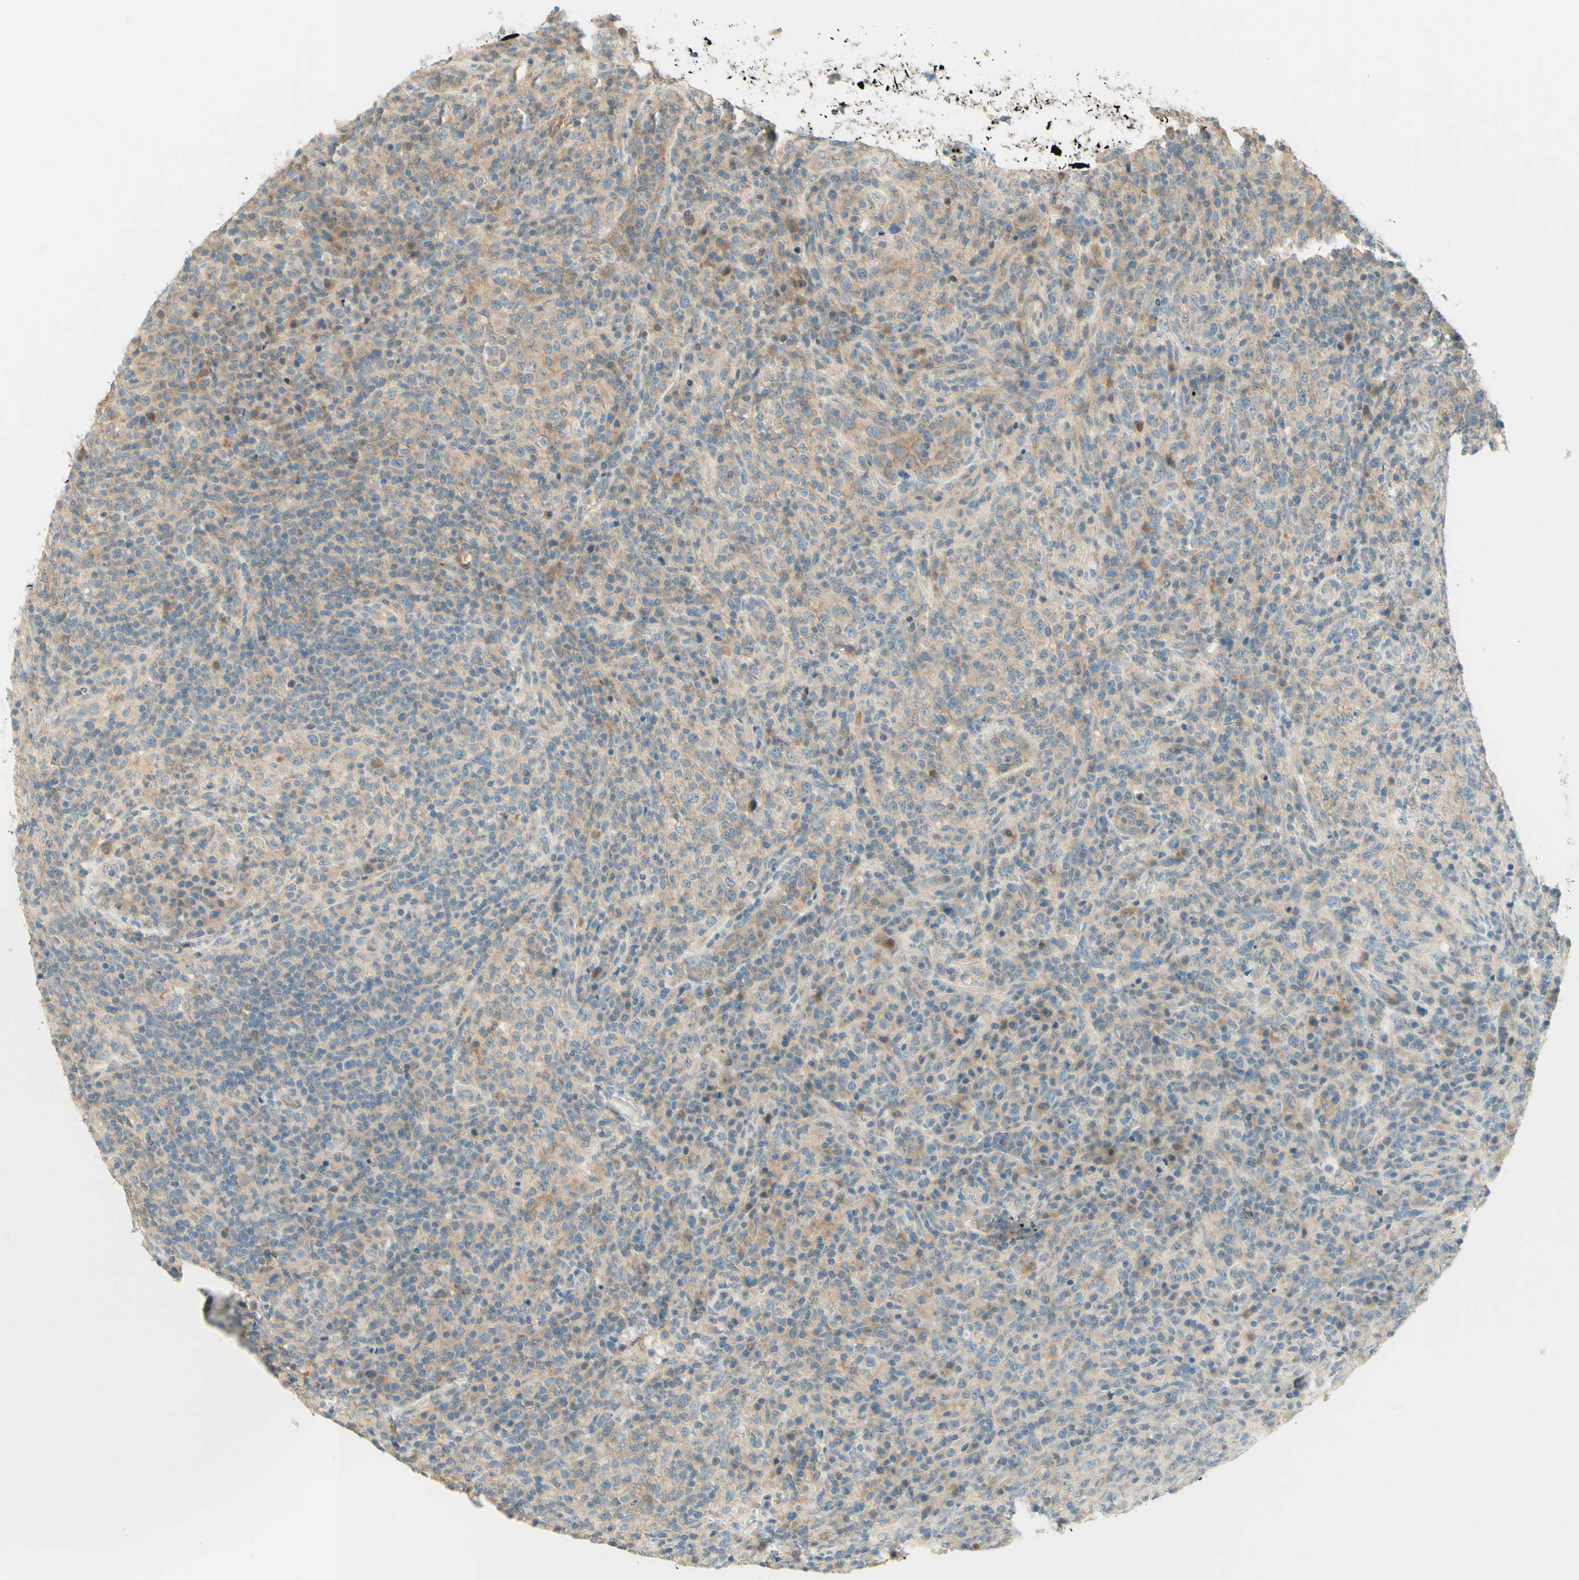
{"staining": {"intensity": "weak", "quantity": ">75%", "location": "cytoplasmic/membranous"}, "tissue": "lymphoma", "cell_type": "Tumor cells", "image_type": "cancer", "snomed": [{"axis": "morphology", "description": "Malignant lymphoma, non-Hodgkin's type, High grade"}, {"axis": "topography", "description": "Lymph node"}], "caption": "High-power microscopy captured an IHC micrograph of high-grade malignant lymphoma, non-Hodgkin's type, revealing weak cytoplasmic/membranous expression in approximately >75% of tumor cells. (Stains: DAB in brown, nuclei in blue, Microscopy: brightfield microscopy at high magnification).", "gene": "PROM1", "patient": {"sex": "female", "age": 76}}